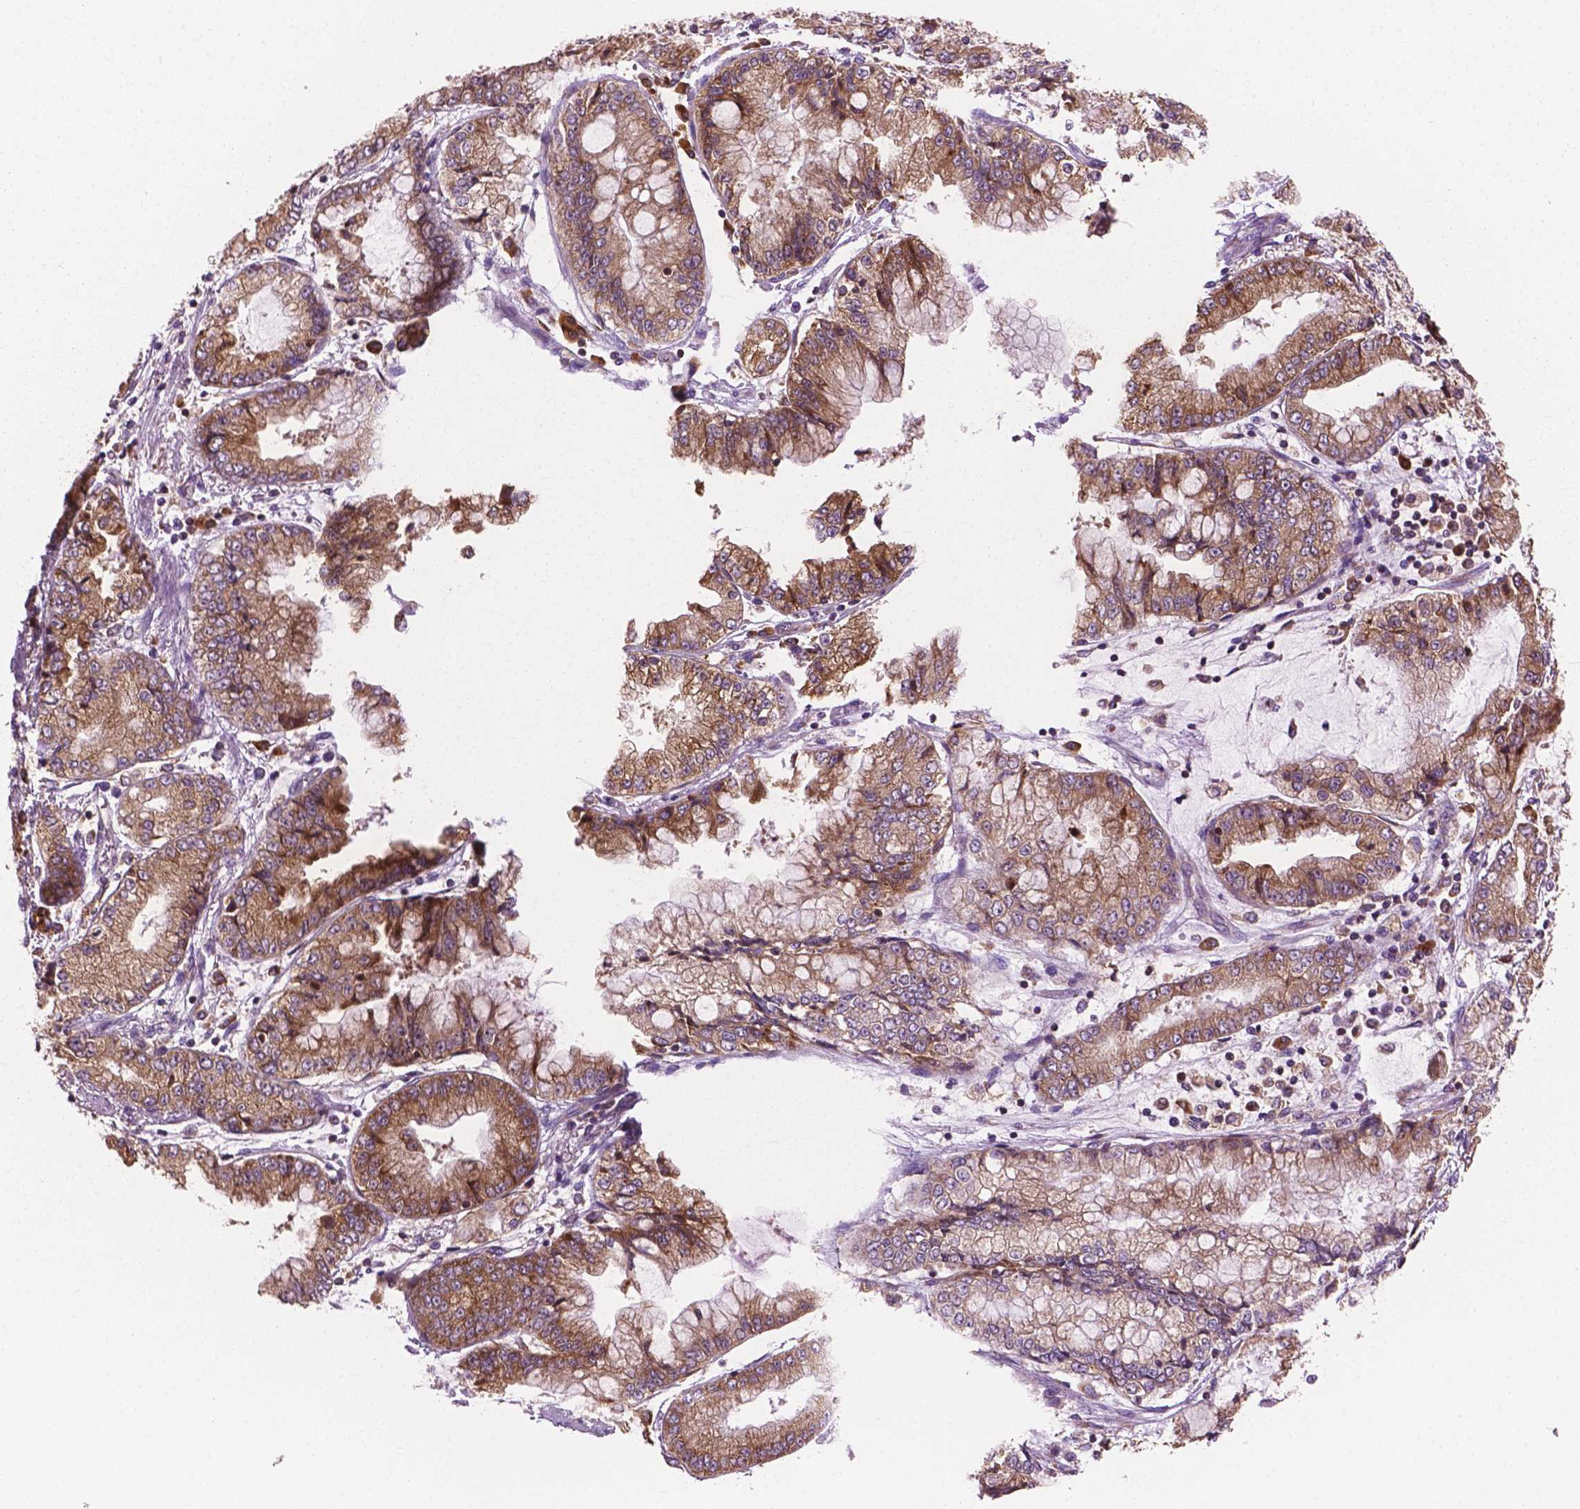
{"staining": {"intensity": "moderate", "quantity": ">75%", "location": "cytoplasmic/membranous"}, "tissue": "stomach cancer", "cell_type": "Tumor cells", "image_type": "cancer", "snomed": [{"axis": "morphology", "description": "Adenocarcinoma, NOS"}, {"axis": "topography", "description": "Stomach, upper"}], "caption": "Immunohistochemical staining of human stomach adenocarcinoma reveals medium levels of moderate cytoplasmic/membranous protein staining in approximately >75% of tumor cells. Immunohistochemistry (ihc) stains the protein of interest in brown and the nuclei are stained blue.", "gene": "RPL37A", "patient": {"sex": "female", "age": 74}}